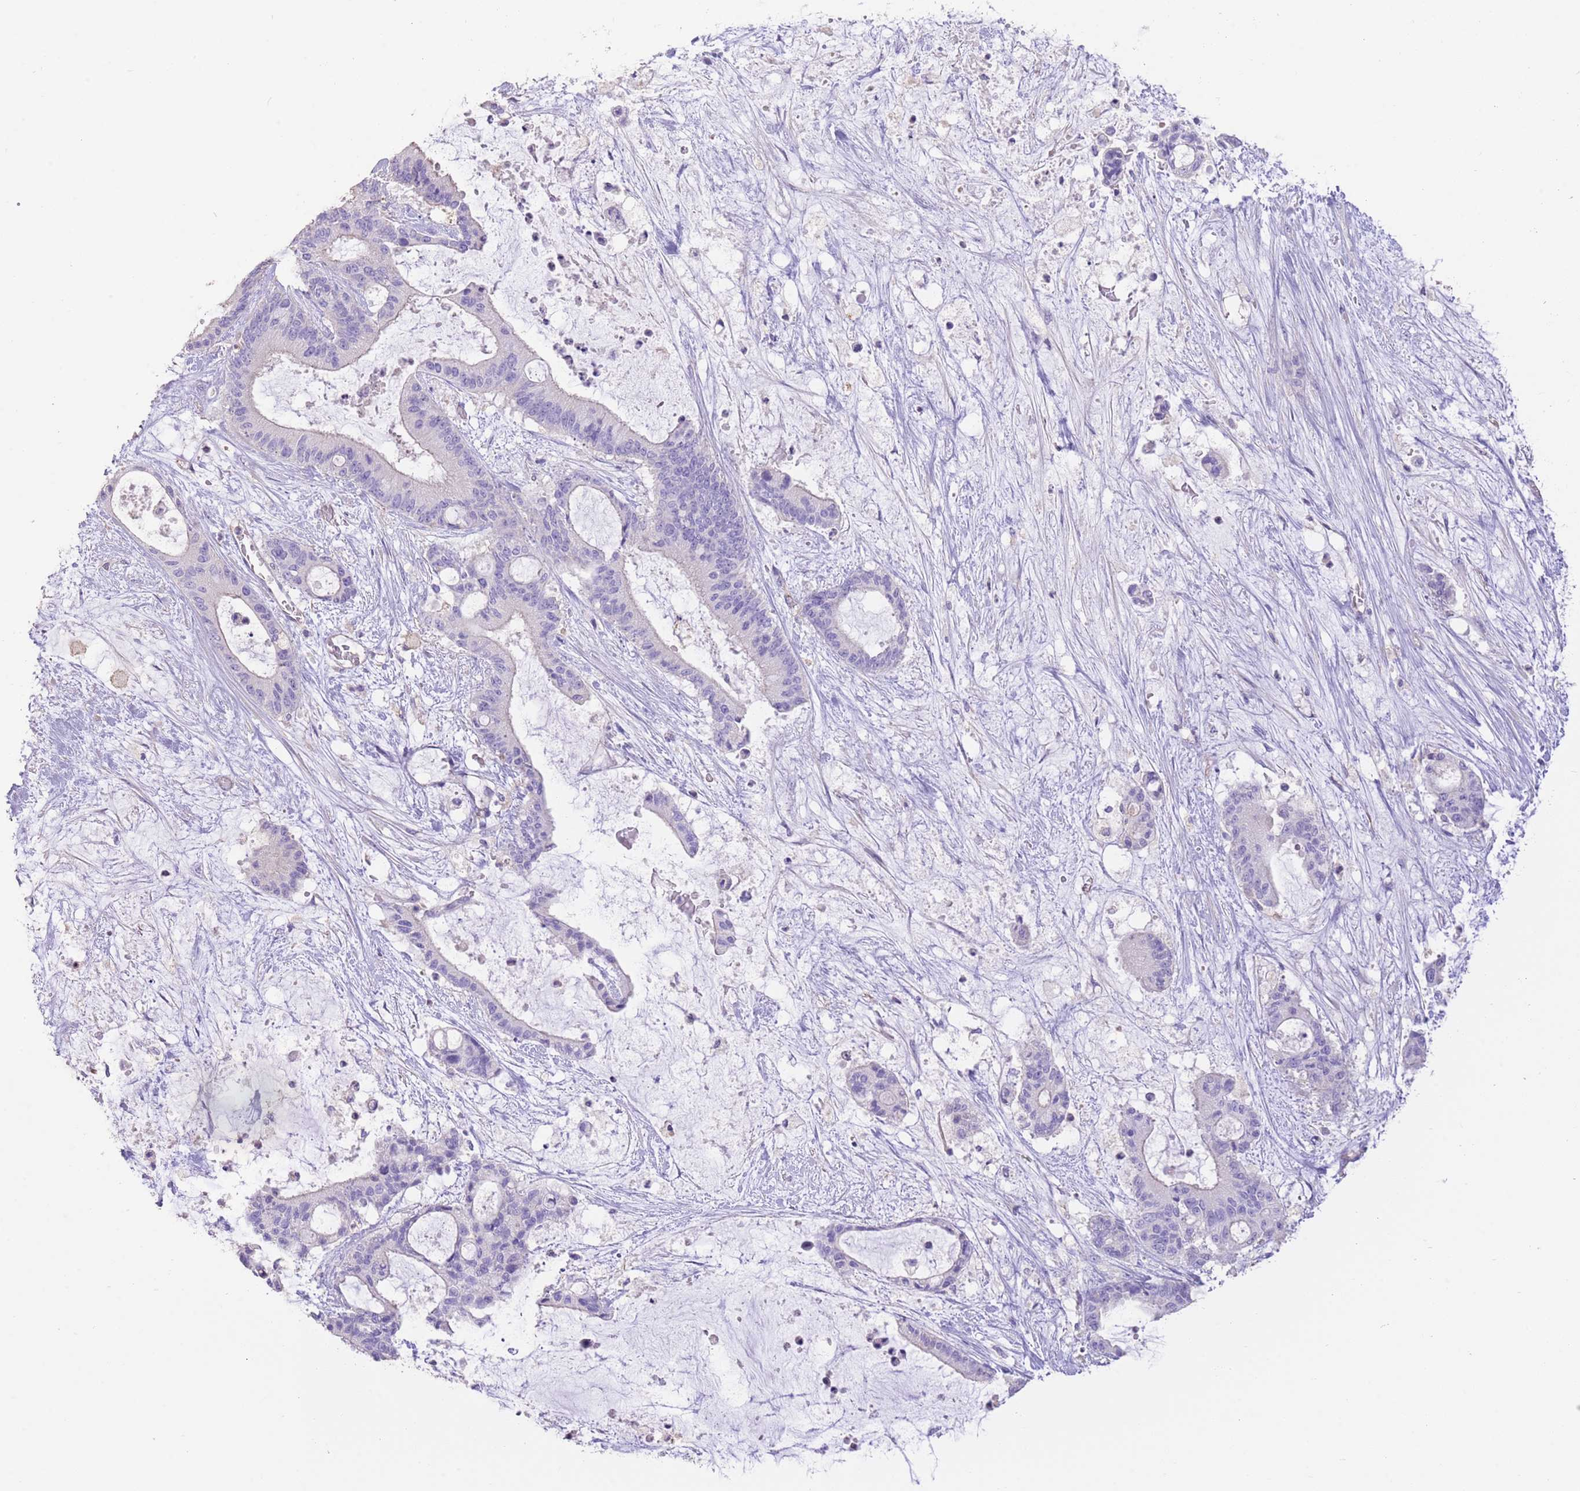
{"staining": {"intensity": "negative", "quantity": "none", "location": "none"}, "tissue": "liver cancer", "cell_type": "Tumor cells", "image_type": "cancer", "snomed": [{"axis": "morphology", "description": "Normal tissue, NOS"}, {"axis": "morphology", "description": "Cholangiocarcinoma"}, {"axis": "topography", "description": "Liver"}, {"axis": "topography", "description": "Peripheral nerve tissue"}], "caption": "Micrograph shows no significant protein staining in tumor cells of liver cancer (cholangiocarcinoma).", "gene": "SFTPA1", "patient": {"sex": "female", "age": 73}}